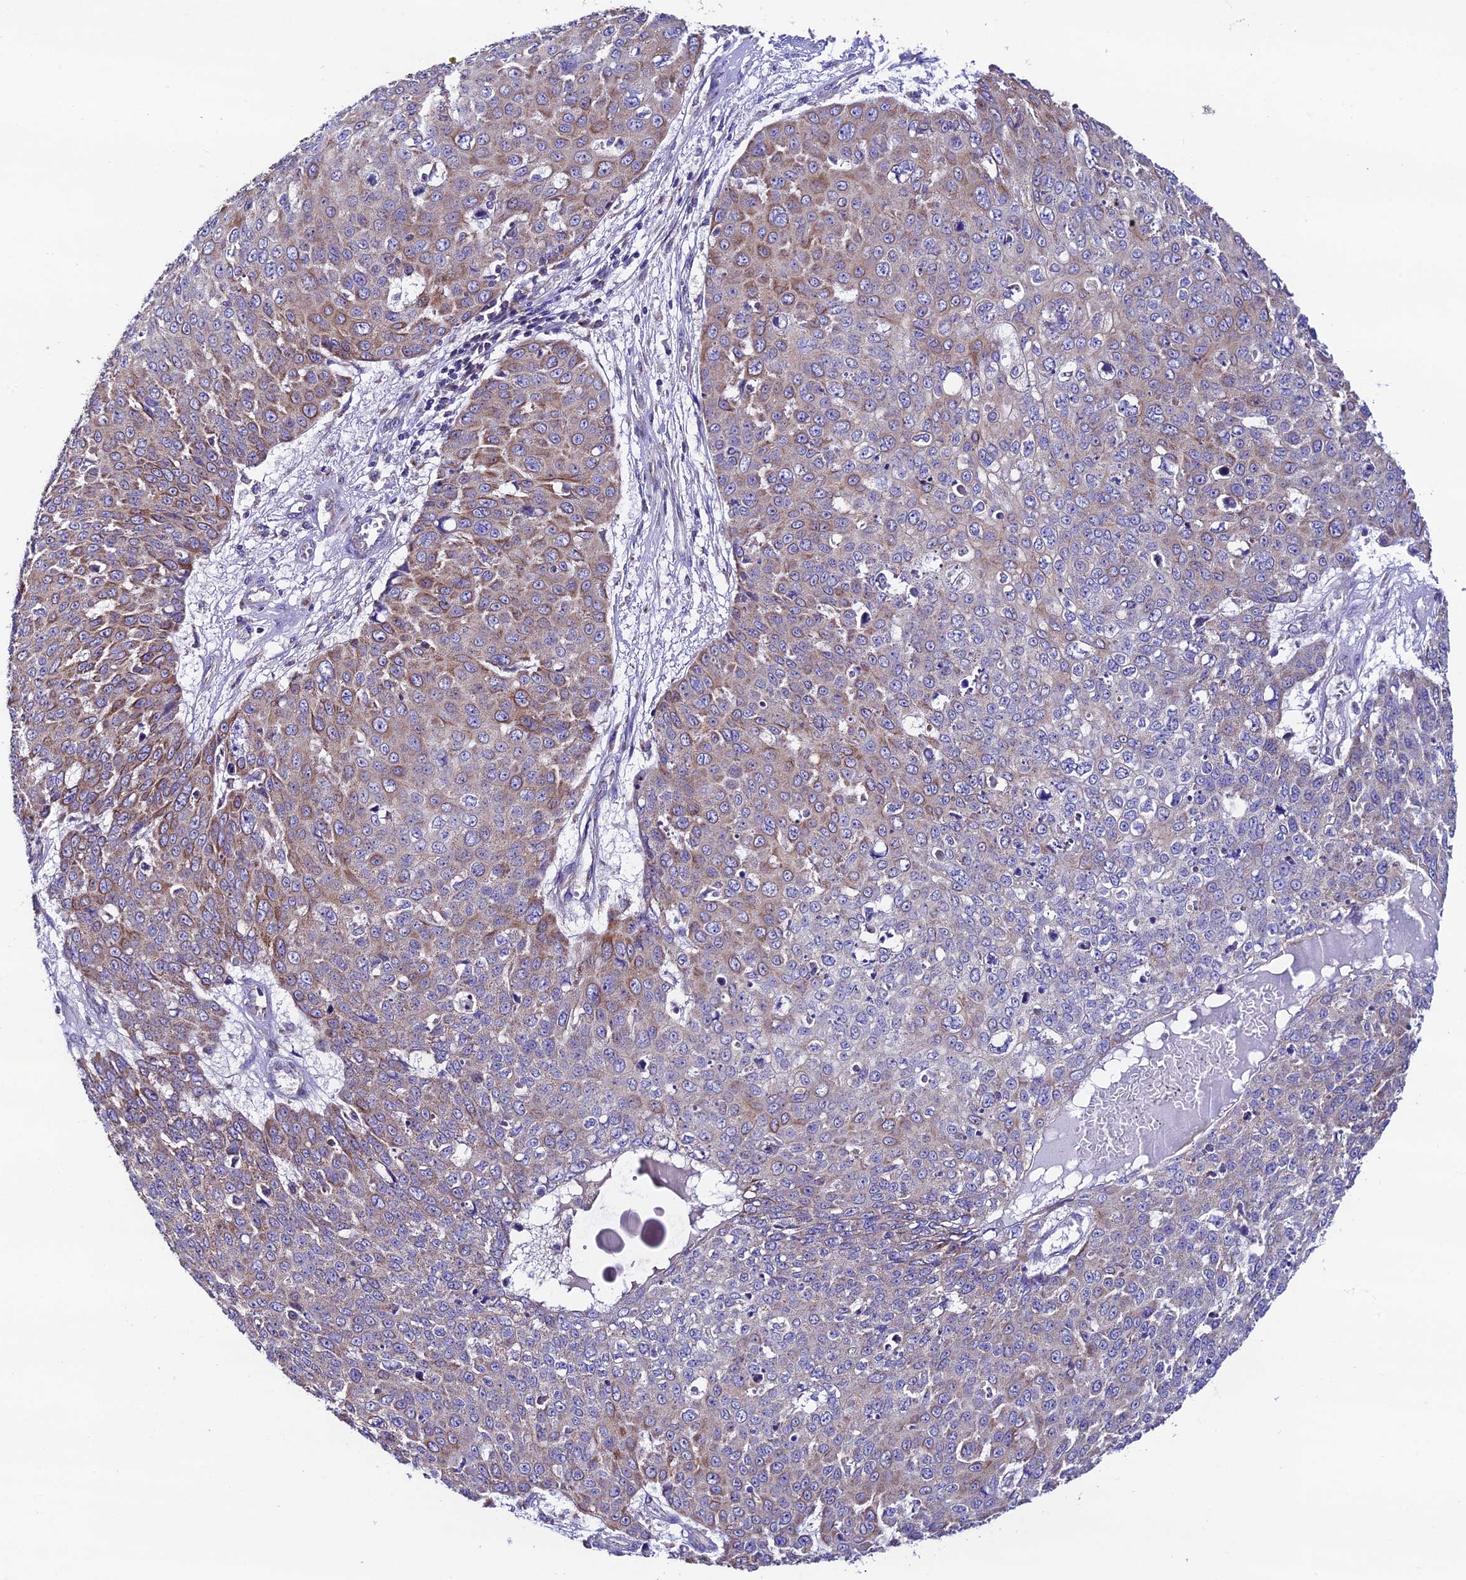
{"staining": {"intensity": "moderate", "quantity": "25%-75%", "location": "cytoplasmic/membranous"}, "tissue": "skin cancer", "cell_type": "Tumor cells", "image_type": "cancer", "snomed": [{"axis": "morphology", "description": "Squamous cell carcinoma, NOS"}, {"axis": "topography", "description": "Skin"}], "caption": "Brown immunohistochemical staining in human skin cancer (squamous cell carcinoma) shows moderate cytoplasmic/membranous staining in approximately 25%-75% of tumor cells.", "gene": "HSDL2", "patient": {"sex": "male", "age": 71}}